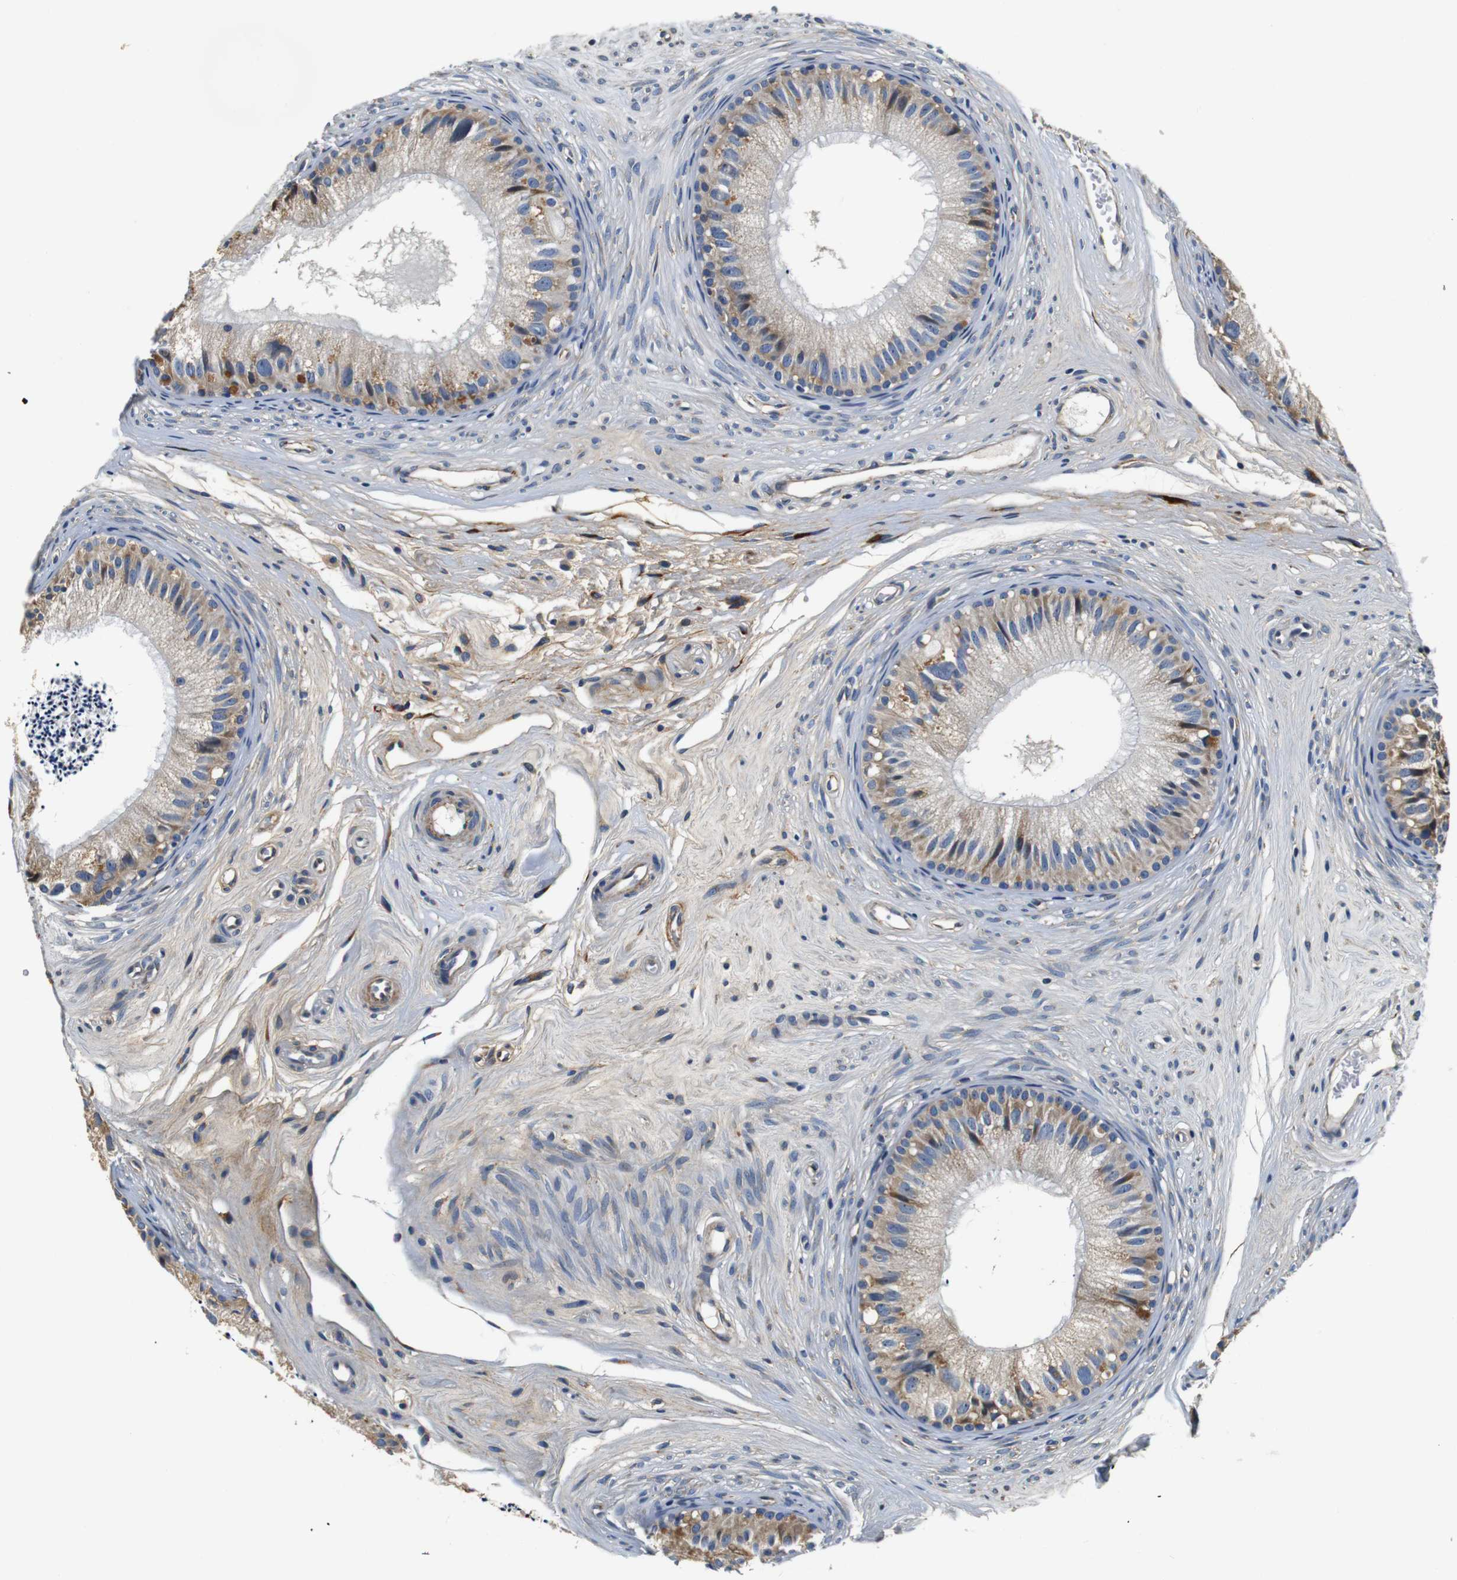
{"staining": {"intensity": "moderate", "quantity": "25%-75%", "location": "cytoplasmic/membranous"}, "tissue": "epididymis", "cell_type": "Glandular cells", "image_type": "normal", "snomed": [{"axis": "morphology", "description": "Normal tissue, NOS"}, {"axis": "topography", "description": "Epididymis"}], "caption": "Immunohistochemistry staining of benign epididymis, which demonstrates medium levels of moderate cytoplasmic/membranous positivity in approximately 25%-75% of glandular cells indicating moderate cytoplasmic/membranous protein staining. The staining was performed using DAB (3,3'-diaminobenzidine) (brown) for protein detection and nuclei were counterstained in hematoxylin (blue).", "gene": "COL1A1", "patient": {"sex": "male", "age": 56}}